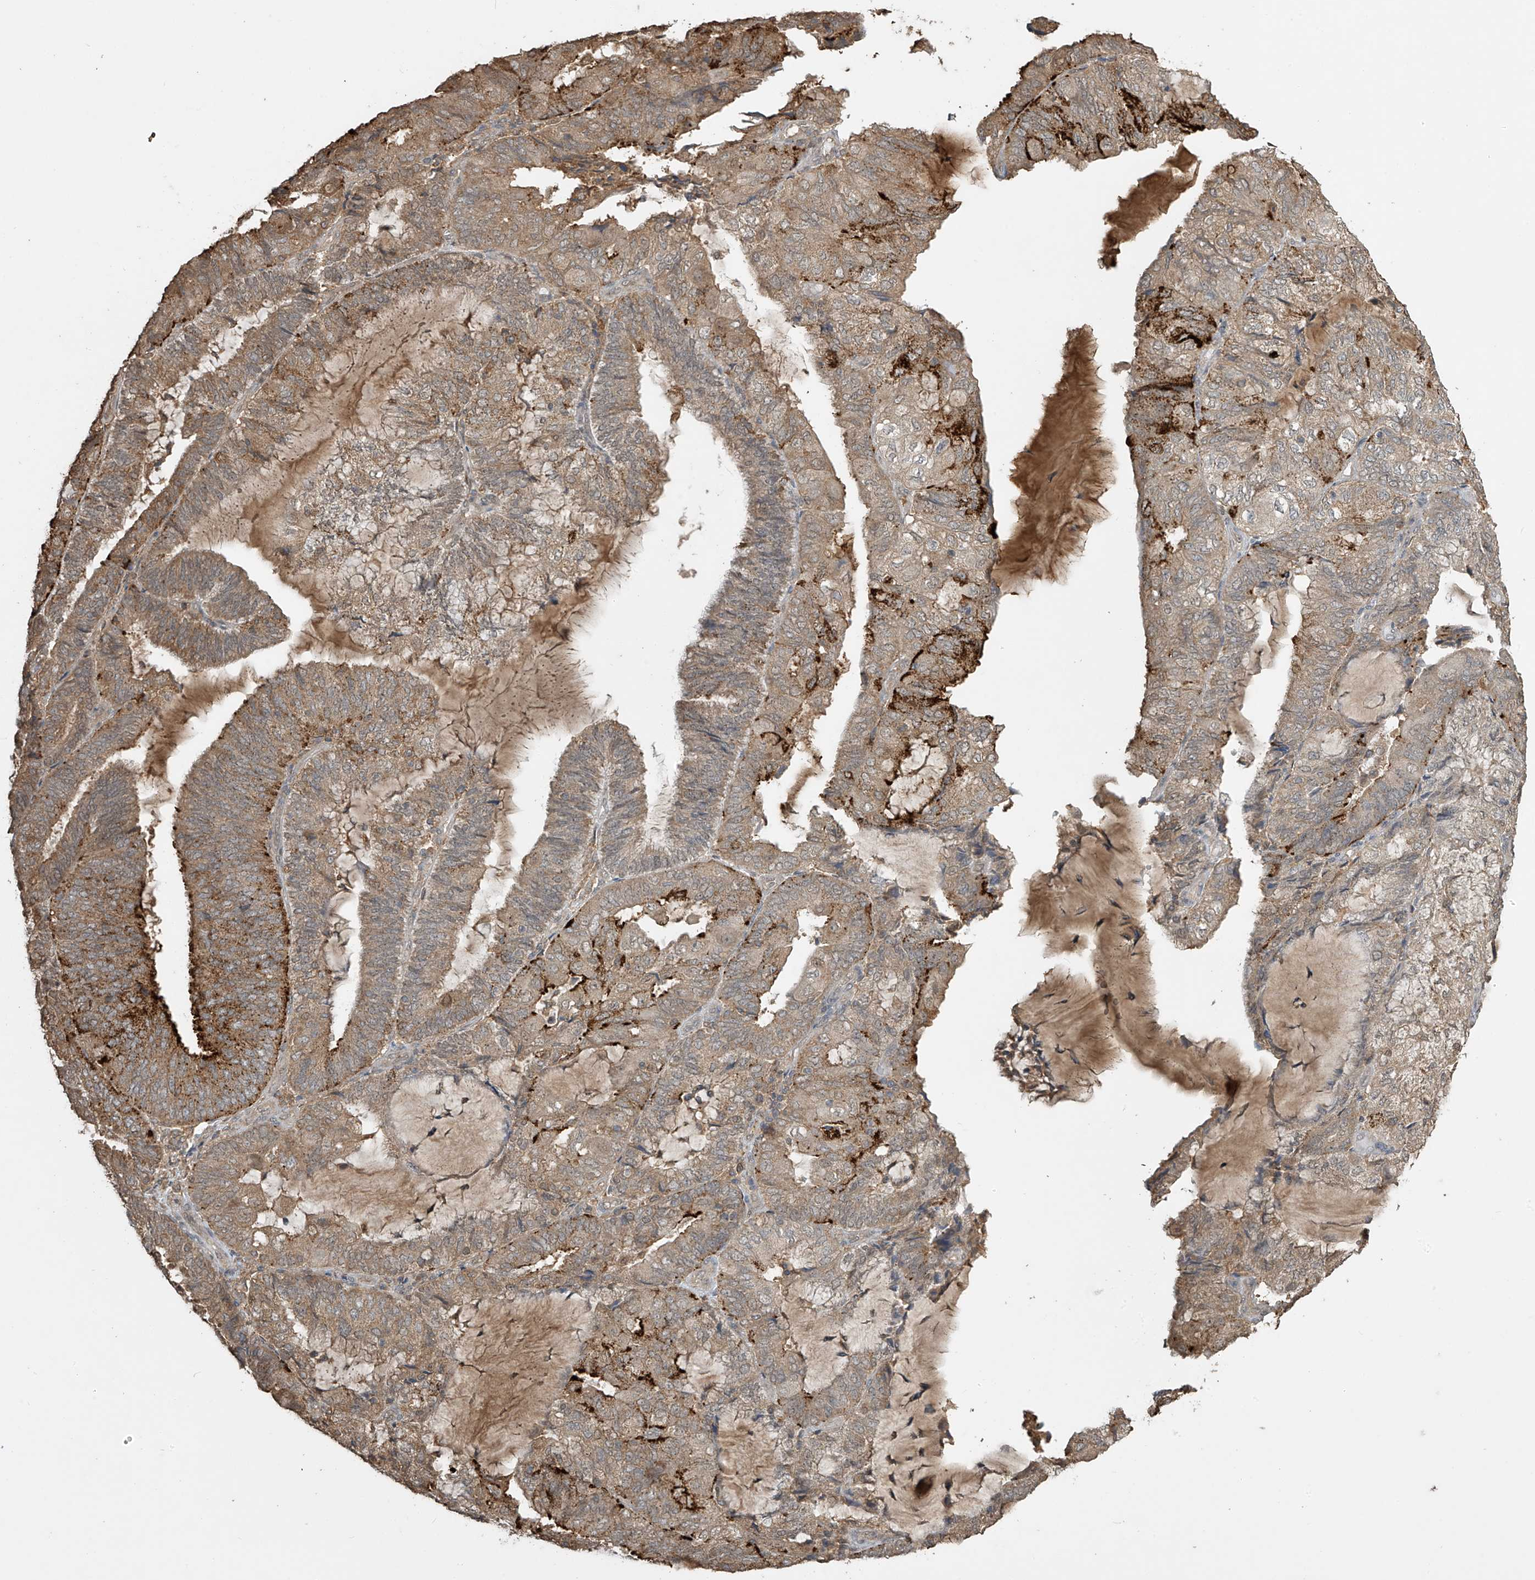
{"staining": {"intensity": "moderate", "quantity": ">75%", "location": "cytoplasmic/membranous"}, "tissue": "endometrial cancer", "cell_type": "Tumor cells", "image_type": "cancer", "snomed": [{"axis": "morphology", "description": "Adenocarcinoma, NOS"}, {"axis": "topography", "description": "Endometrium"}], "caption": "Adenocarcinoma (endometrial) tissue displays moderate cytoplasmic/membranous staining in approximately >75% of tumor cells", "gene": "SLFN14", "patient": {"sex": "female", "age": 81}}